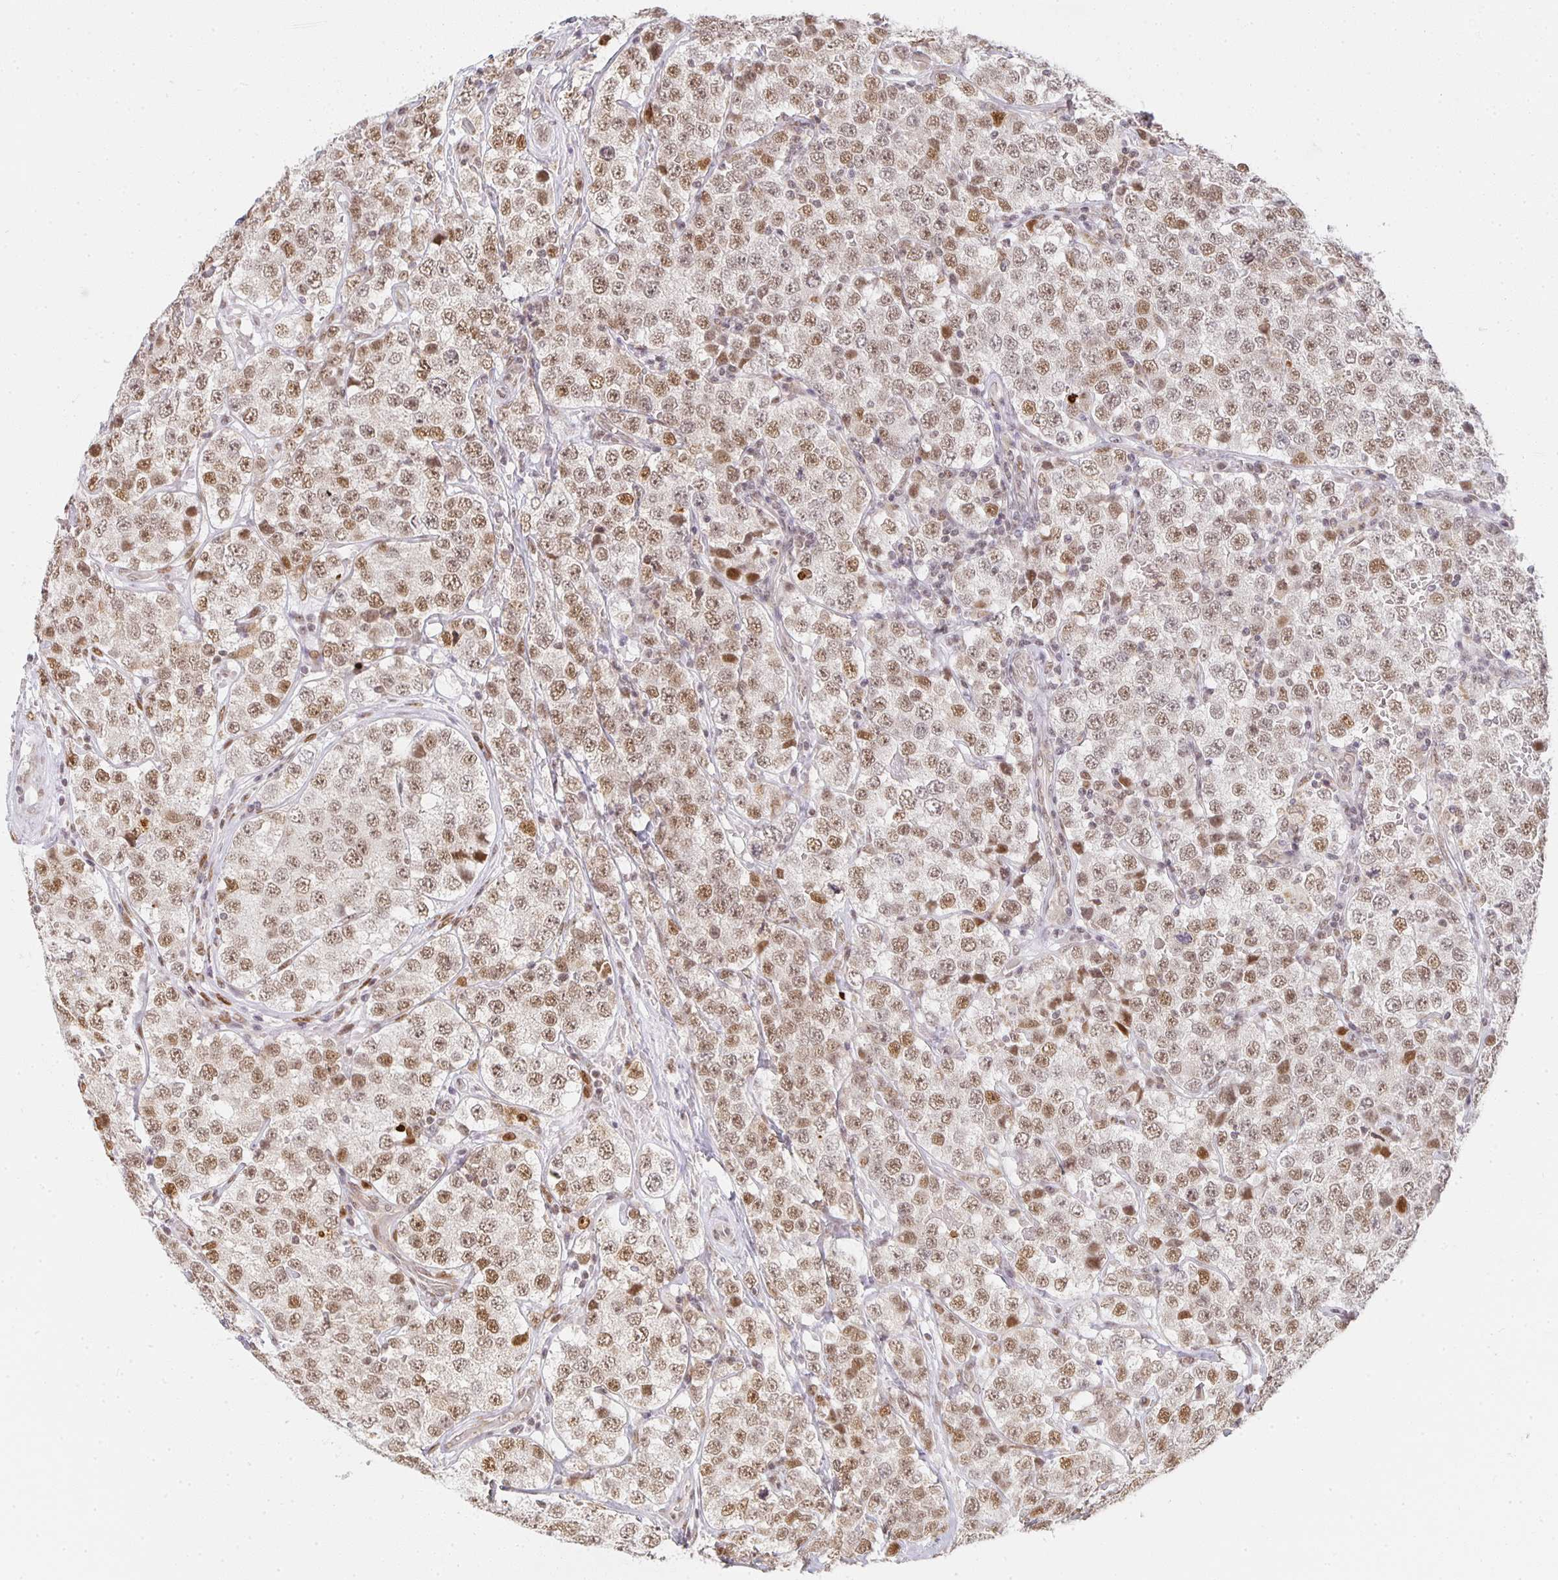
{"staining": {"intensity": "moderate", "quantity": ">75%", "location": "nuclear"}, "tissue": "testis cancer", "cell_type": "Tumor cells", "image_type": "cancer", "snomed": [{"axis": "morphology", "description": "Seminoma, NOS"}, {"axis": "topography", "description": "Testis"}], "caption": "Moderate nuclear staining is present in about >75% of tumor cells in testis cancer. (Brightfield microscopy of DAB IHC at high magnification).", "gene": "SMARCA2", "patient": {"sex": "male", "age": 34}}